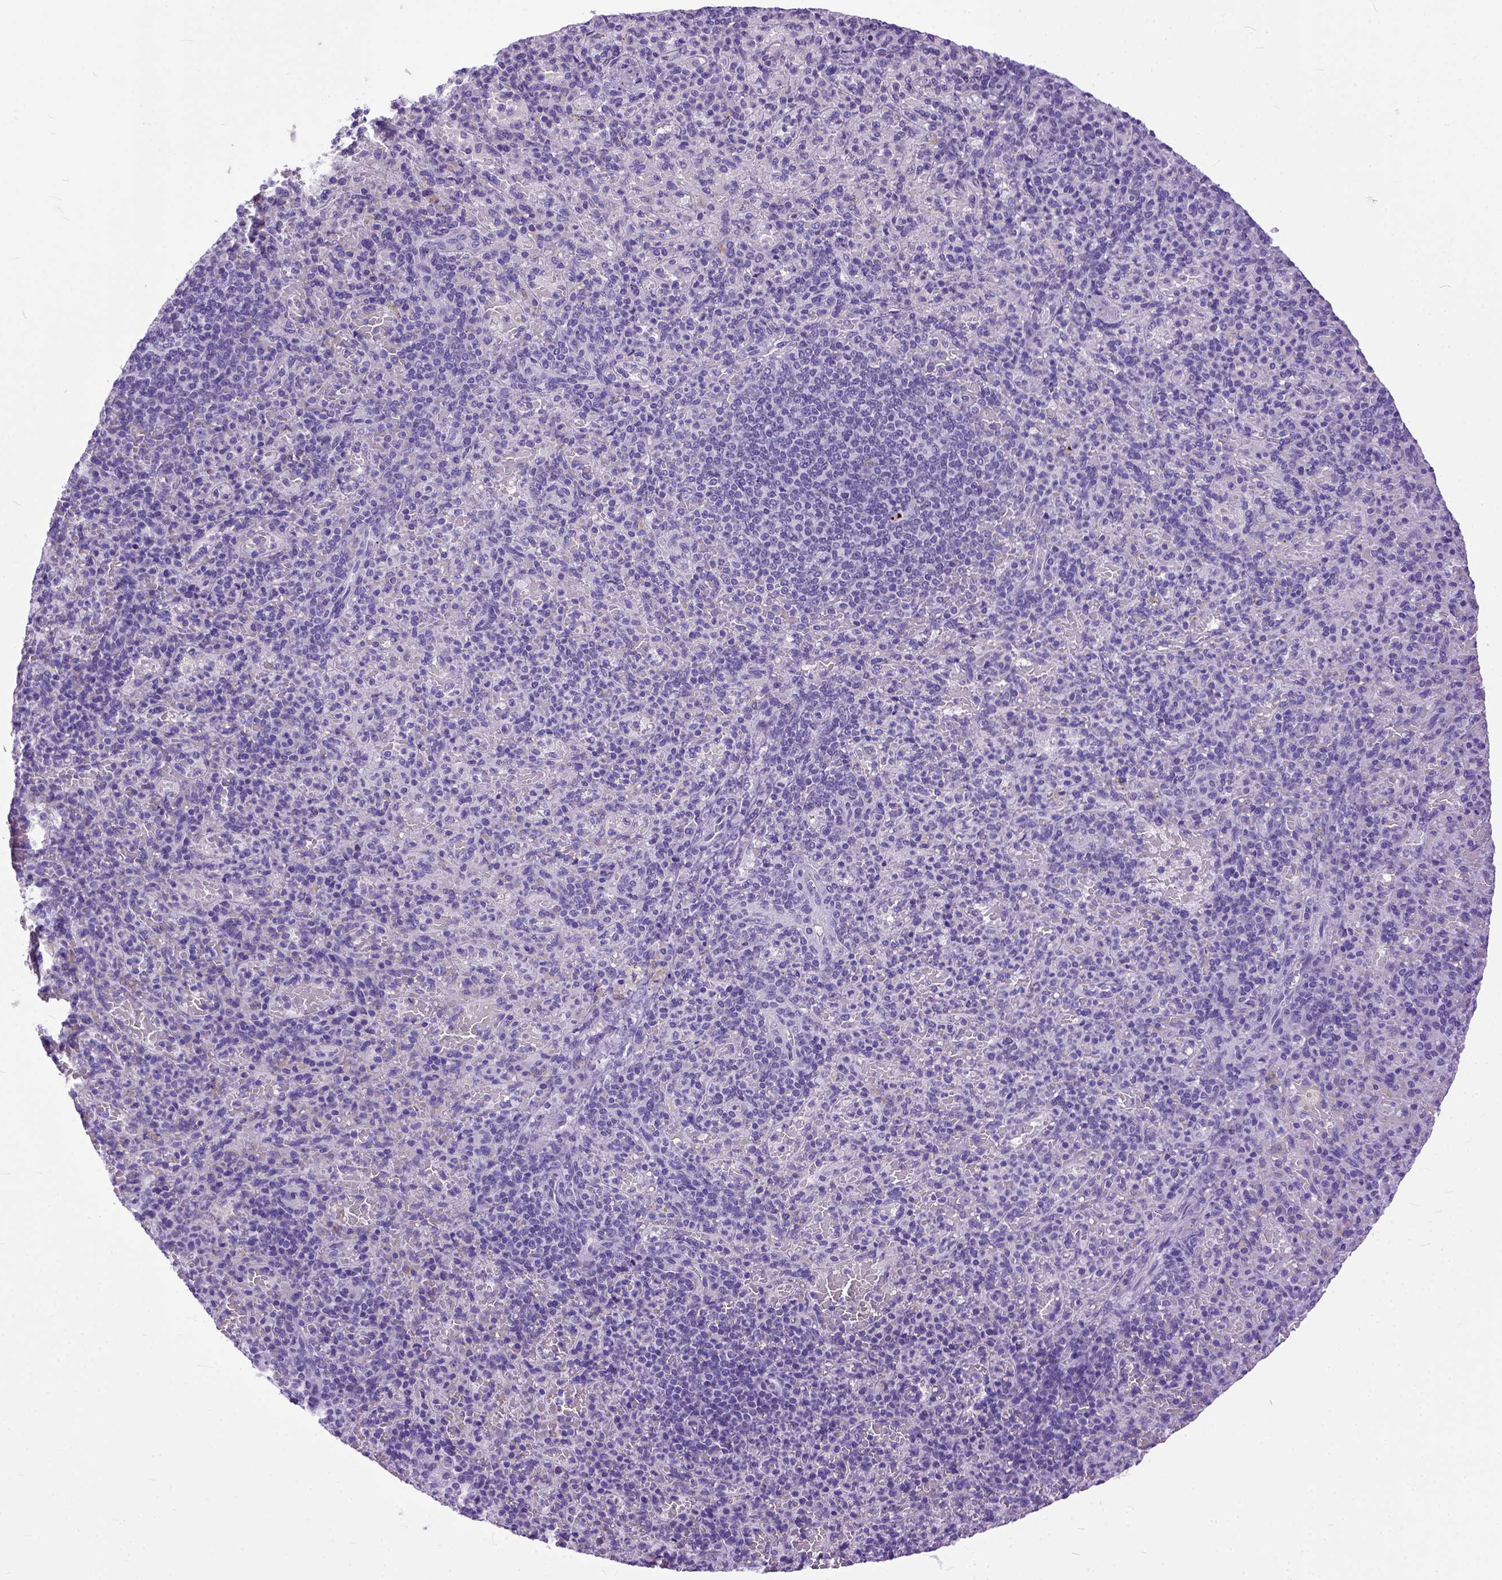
{"staining": {"intensity": "negative", "quantity": "none", "location": "none"}, "tissue": "spleen", "cell_type": "Cells in red pulp", "image_type": "normal", "snomed": [{"axis": "morphology", "description": "Normal tissue, NOS"}, {"axis": "topography", "description": "Spleen"}], "caption": "IHC photomicrograph of benign human spleen stained for a protein (brown), which shows no expression in cells in red pulp.", "gene": "PPL", "patient": {"sex": "female", "age": 74}}